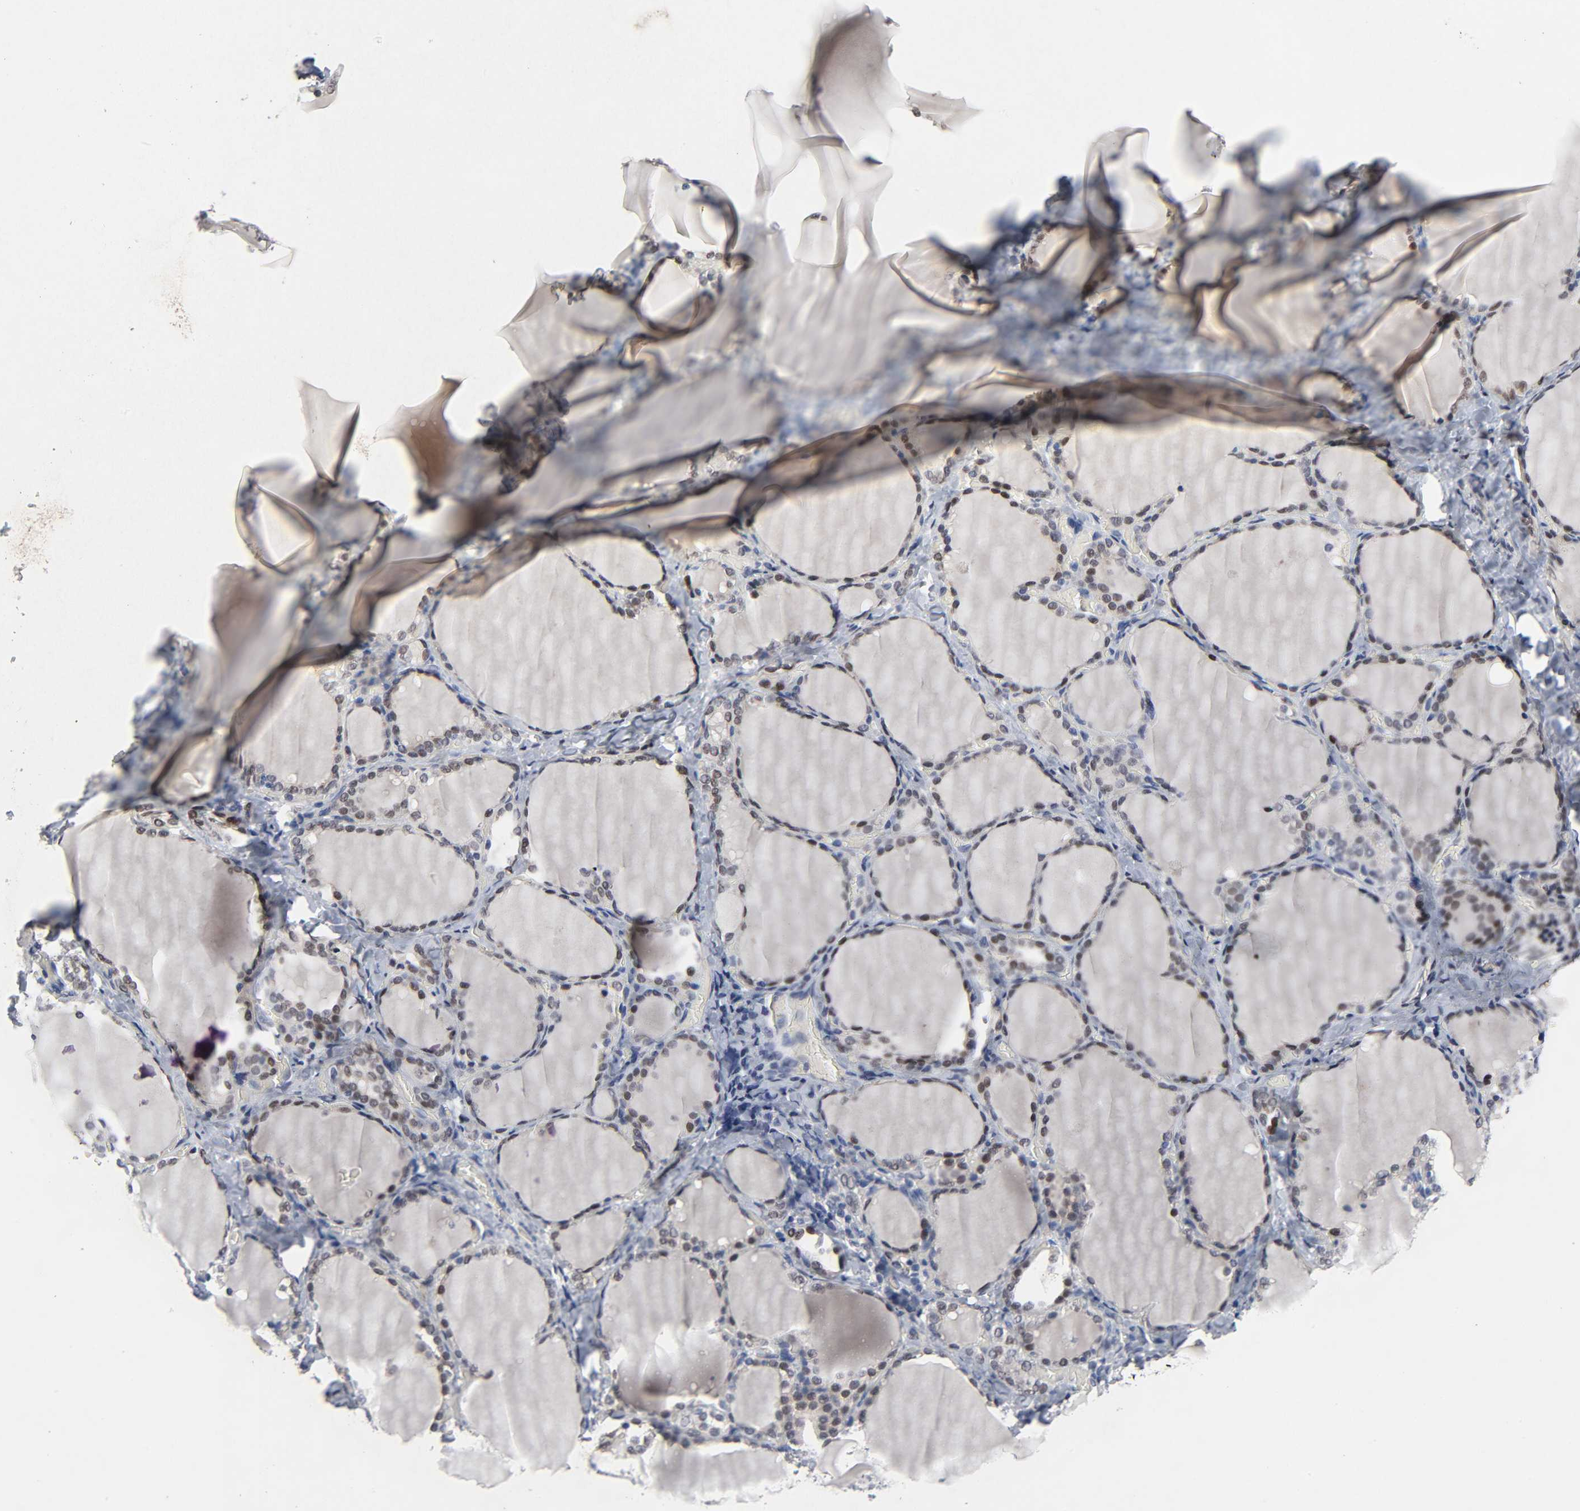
{"staining": {"intensity": "moderate", "quantity": ">75%", "location": "nuclear"}, "tissue": "thyroid gland", "cell_type": "Glandular cells", "image_type": "normal", "snomed": [{"axis": "morphology", "description": "Normal tissue, NOS"}, {"axis": "morphology", "description": "Papillary adenocarcinoma, NOS"}, {"axis": "topography", "description": "Thyroid gland"}], "caption": "Immunohistochemical staining of benign thyroid gland displays medium levels of moderate nuclear staining in about >75% of glandular cells. (DAB (3,3'-diaminobenzidine) = brown stain, brightfield microscopy at high magnification).", "gene": "SALL2", "patient": {"sex": "female", "age": 30}}